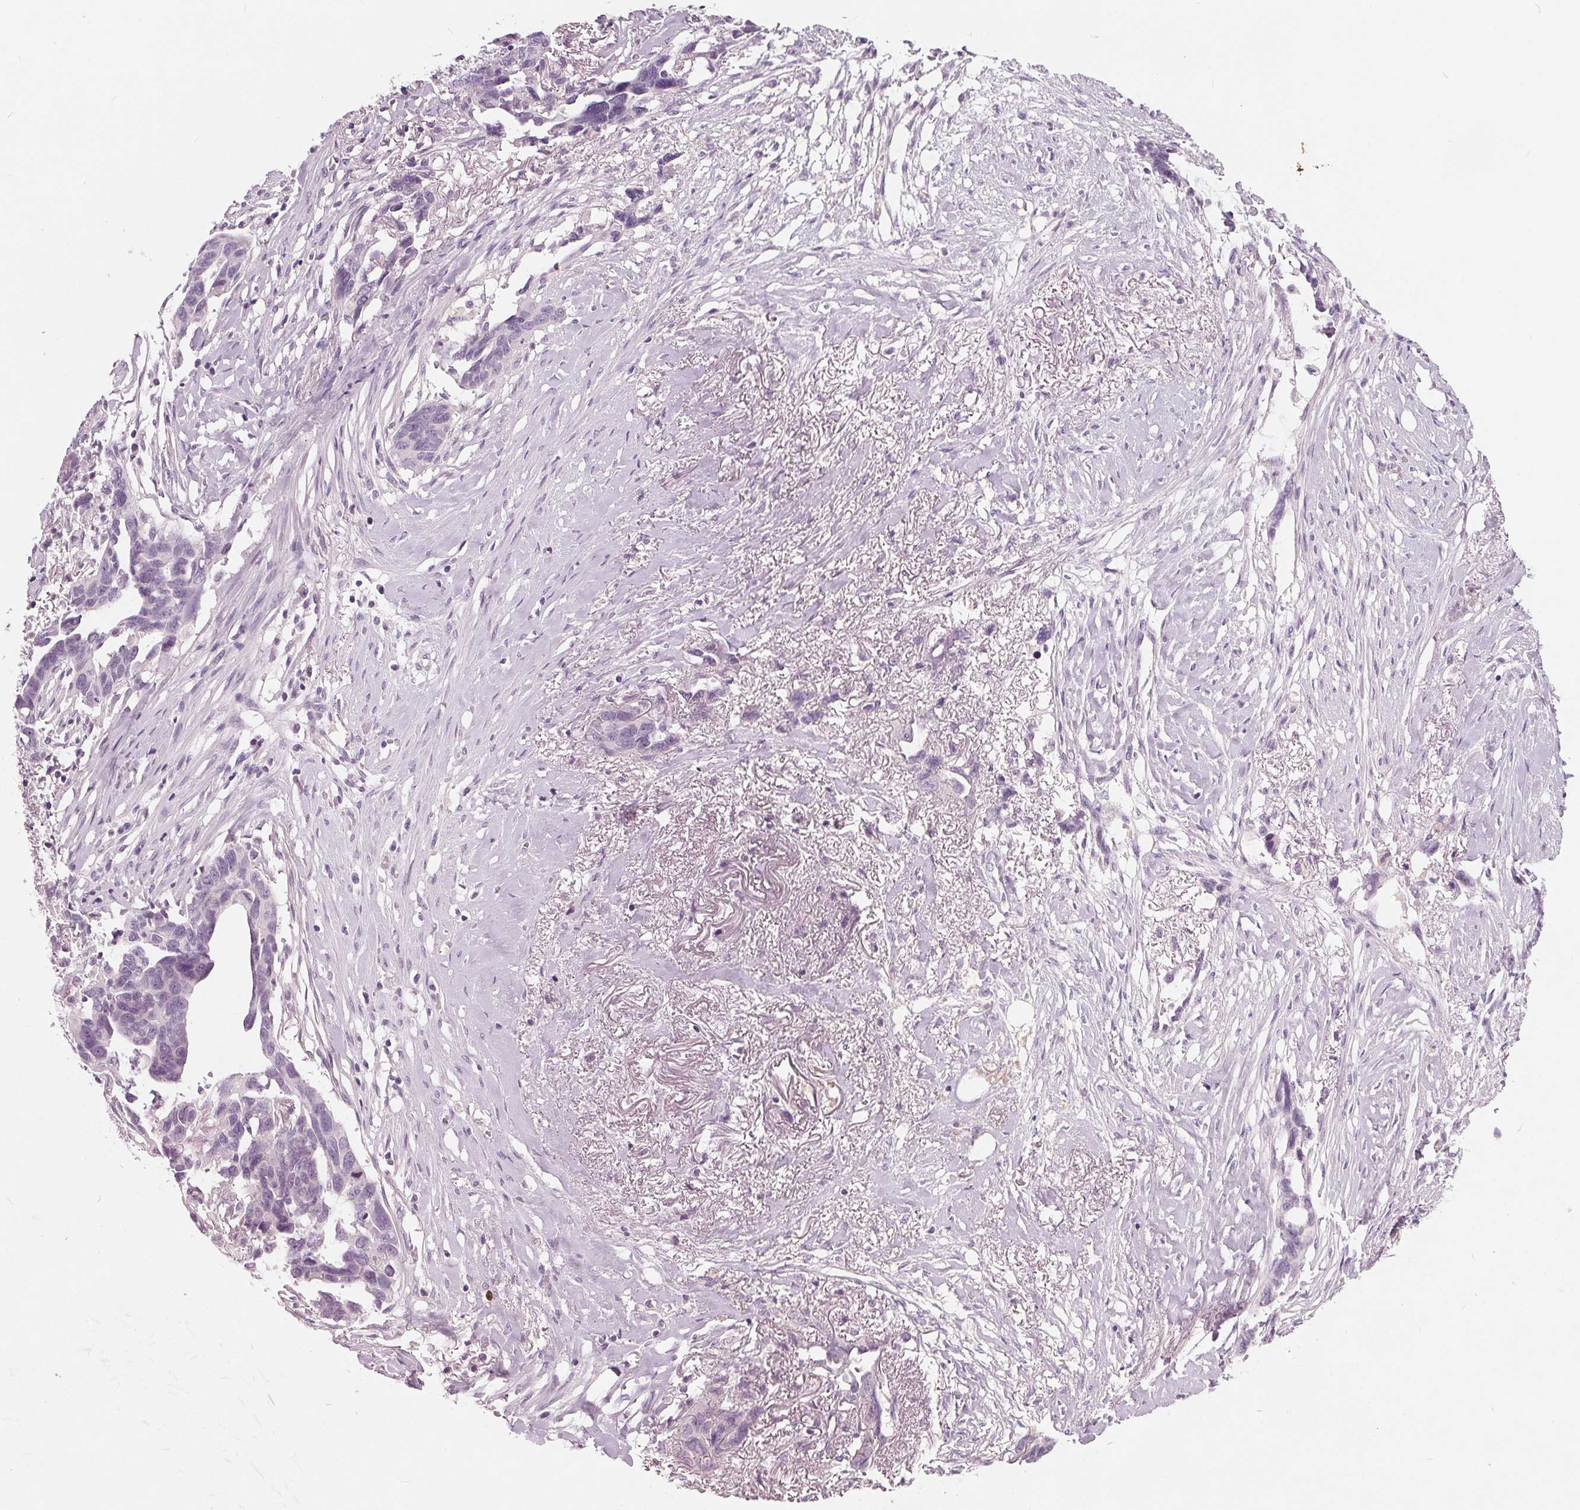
{"staining": {"intensity": "negative", "quantity": "none", "location": "none"}, "tissue": "ovarian cancer", "cell_type": "Tumor cells", "image_type": "cancer", "snomed": [{"axis": "morphology", "description": "Cystadenocarcinoma, serous, NOS"}, {"axis": "topography", "description": "Ovary"}], "caption": "There is no significant positivity in tumor cells of ovarian cancer. The staining is performed using DAB brown chromogen with nuclei counter-stained in using hematoxylin.", "gene": "TKFC", "patient": {"sex": "female", "age": 69}}